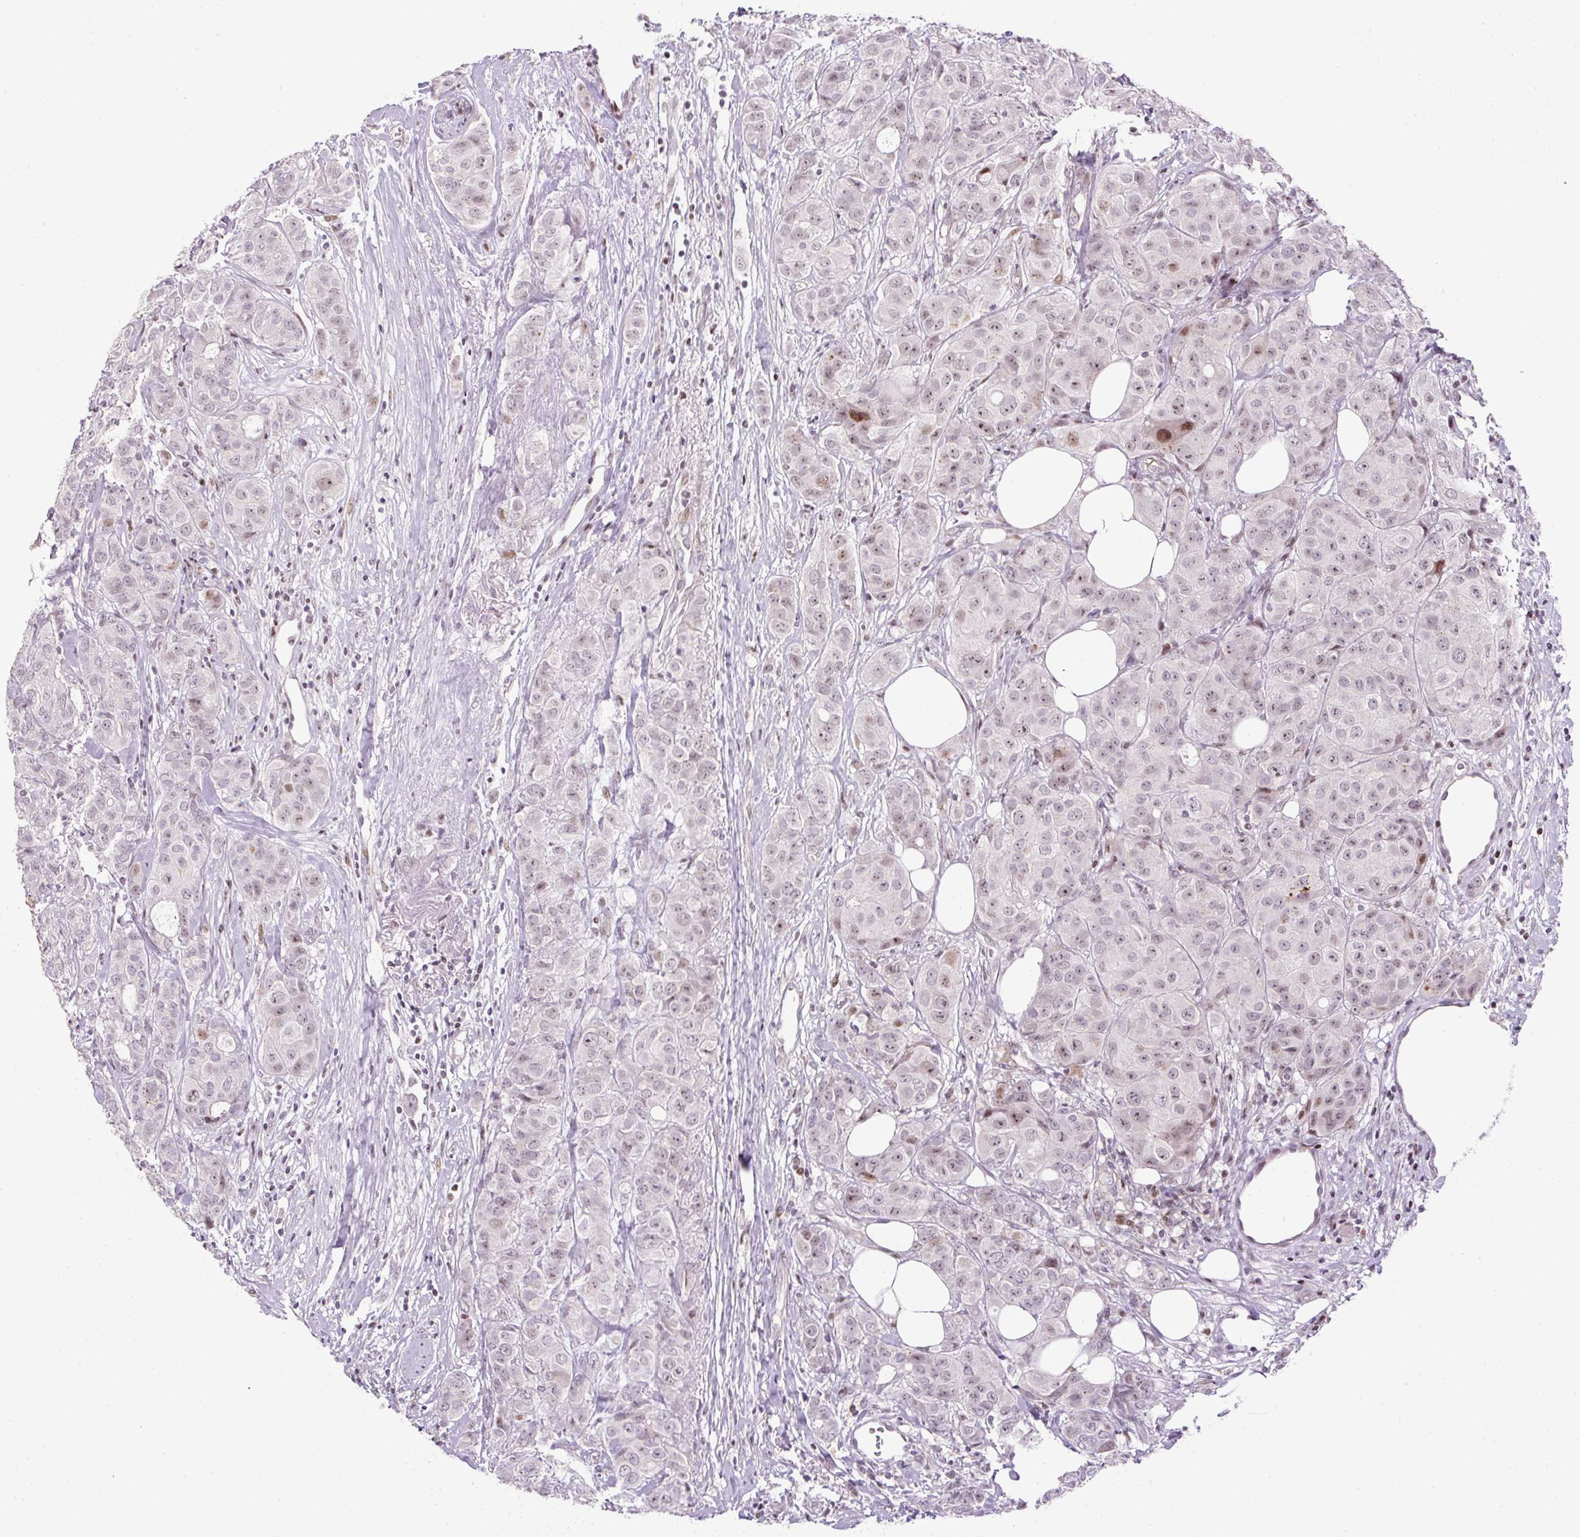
{"staining": {"intensity": "moderate", "quantity": "25%-75%", "location": "nuclear"}, "tissue": "breast cancer", "cell_type": "Tumor cells", "image_type": "cancer", "snomed": [{"axis": "morphology", "description": "Duct carcinoma"}, {"axis": "topography", "description": "Breast"}], "caption": "Breast cancer was stained to show a protein in brown. There is medium levels of moderate nuclear staining in approximately 25%-75% of tumor cells.", "gene": "ARHGEF18", "patient": {"sex": "female", "age": 43}}